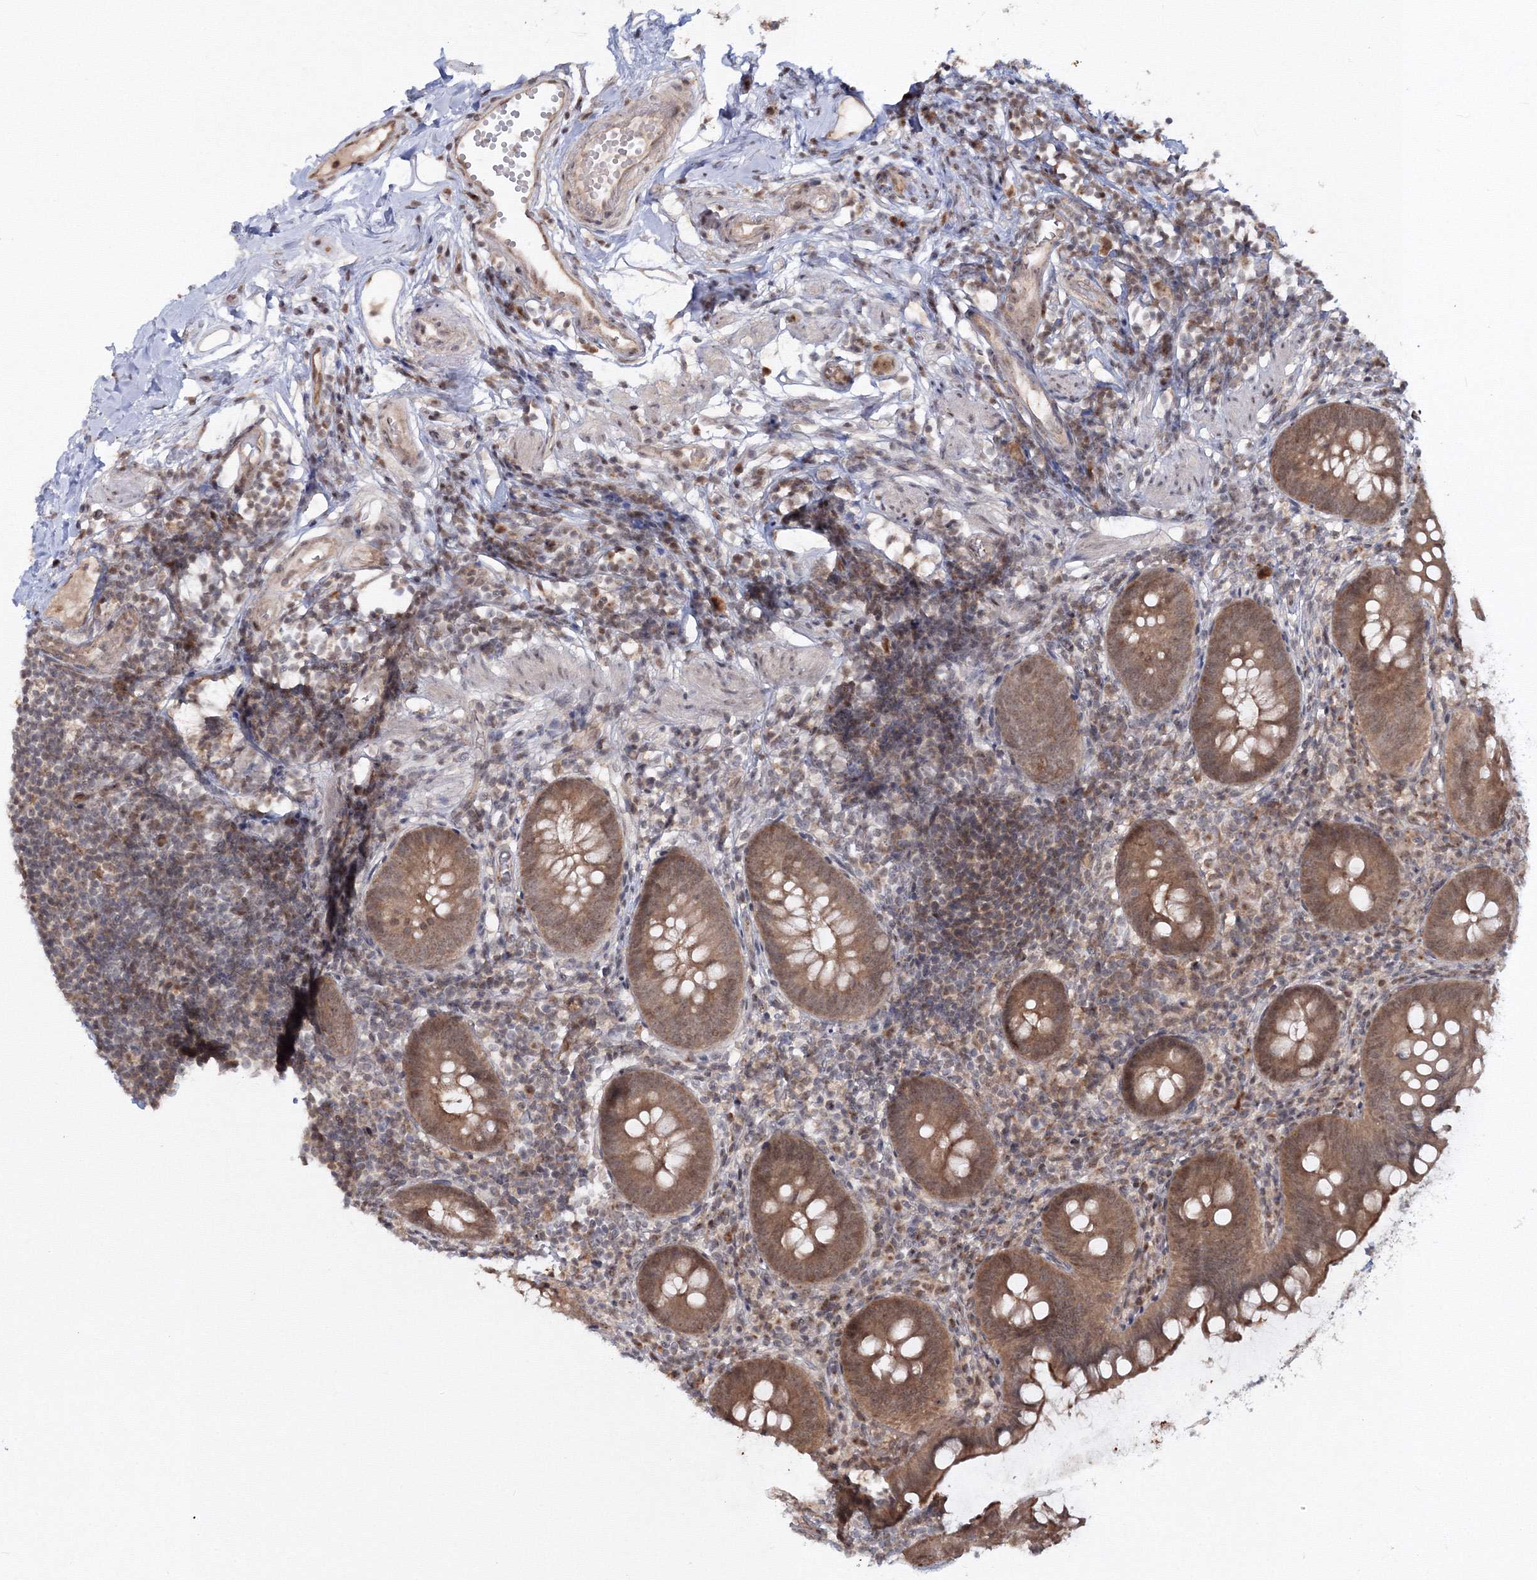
{"staining": {"intensity": "moderate", "quantity": ">75%", "location": "cytoplasmic/membranous"}, "tissue": "appendix", "cell_type": "Glandular cells", "image_type": "normal", "snomed": [{"axis": "morphology", "description": "Normal tissue, NOS"}, {"axis": "topography", "description": "Appendix"}], "caption": "IHC (DAB (3,3'-diaminobenzidine)) staining of benign appendix reveals moderate cytoplasmic/membranous protein expression in about >75% of glandular cells. Nuclei are stained in blue.", "gene": "ZFAND6", "patient": {"sex": "female", "age": 62}}